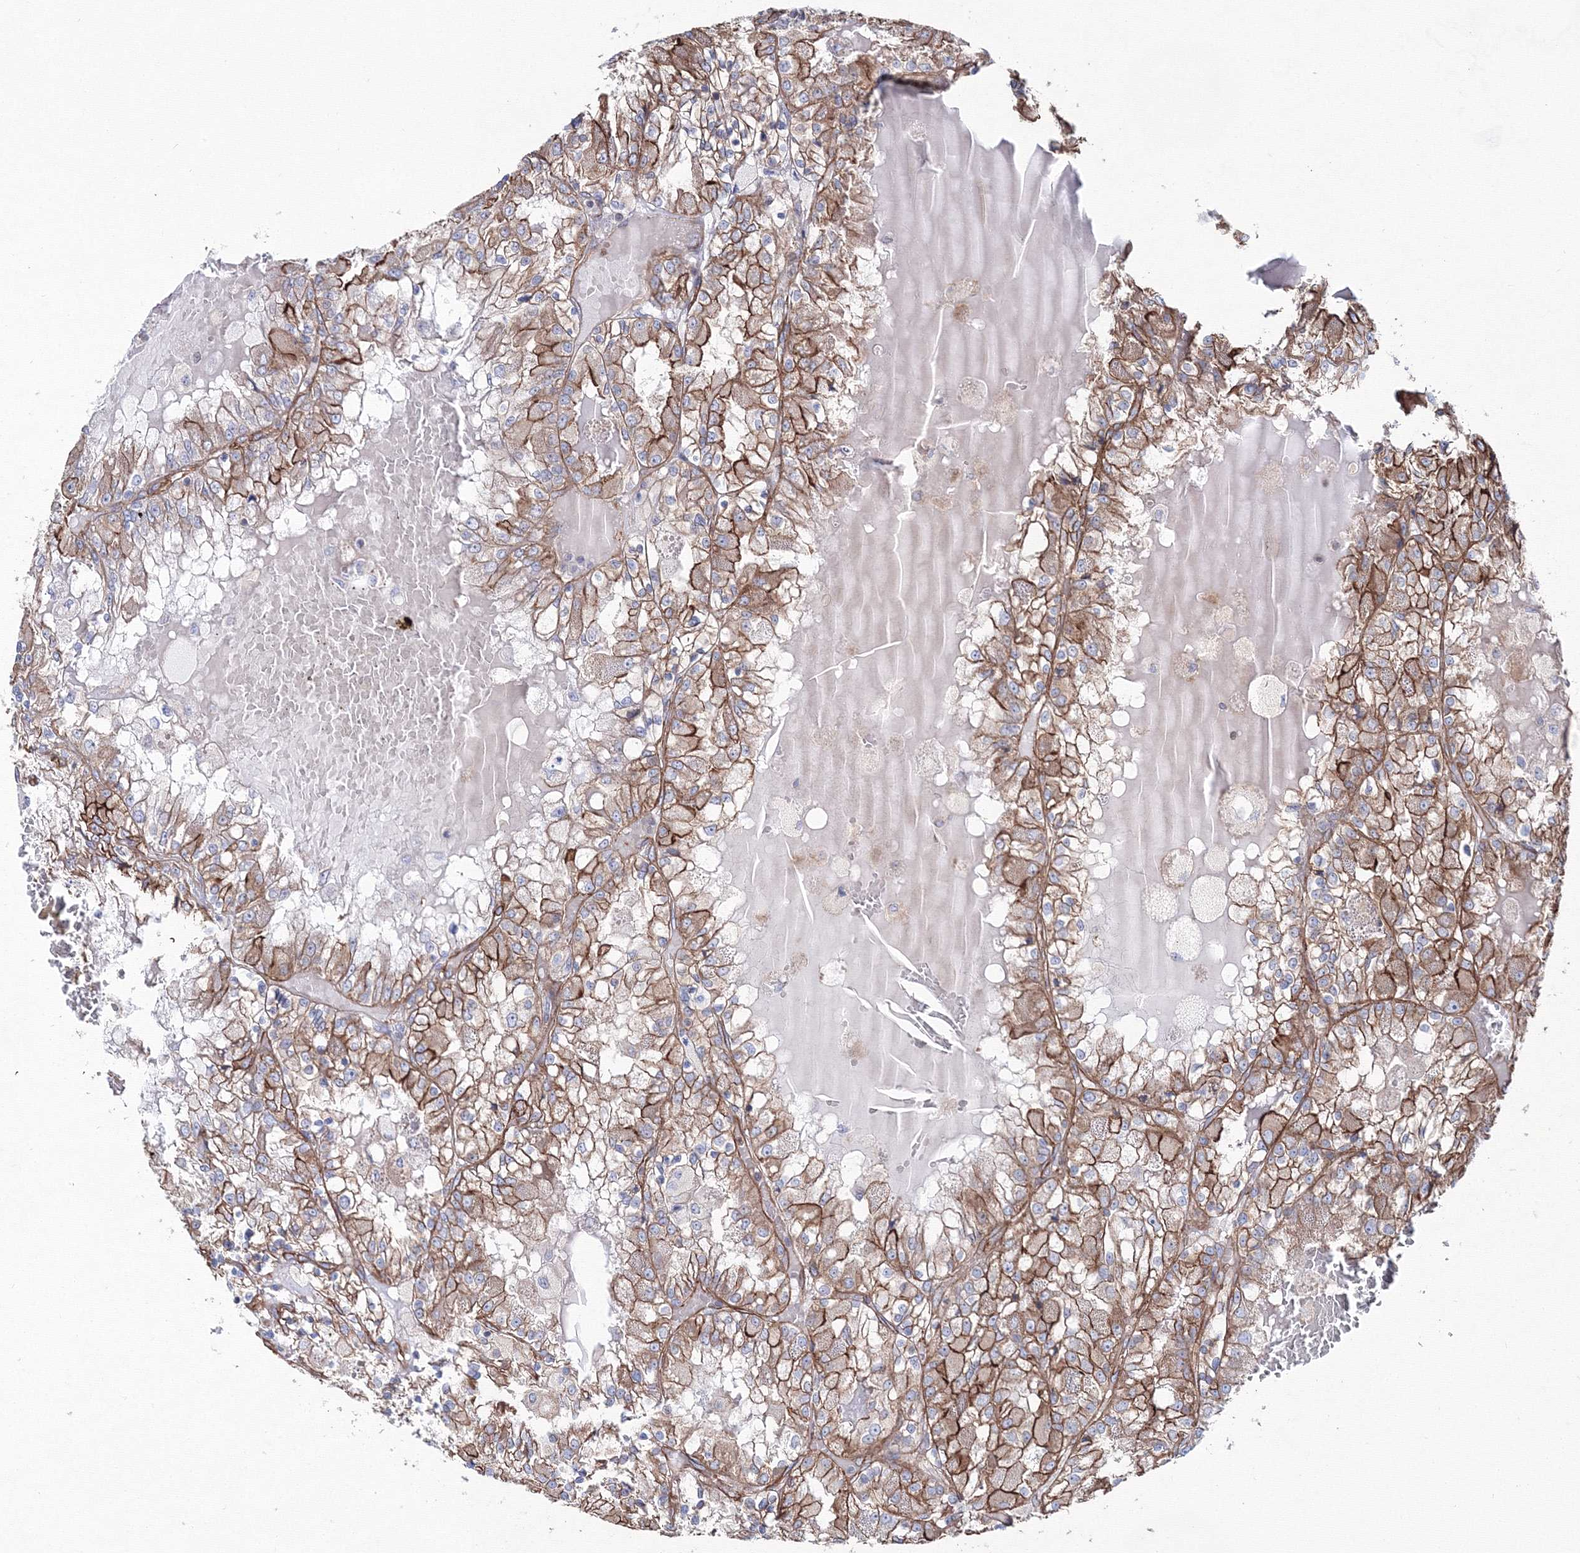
{"staining": {"intensity": "moderate", "quantity": ">75%", "location": "cytoplasmic/membranous"}, "tissue": "renal cancer", "cell_type": "Tumor cells", "image_type": "cancer", "snomed": [{"axis": "morphology", "description": "Adenocarcinoma, NOS"}, {"axis": "topography", "description": "Kidney"}], "caption": "Immunohistochemical staining of human renal adenocarcinoma exhibits medium levels of moderate cytoplasmic/membranous positivity in about >75% of tumor cells.", "gene": "ANKRD37", "patient": {"sex": "female", "age": 56}}